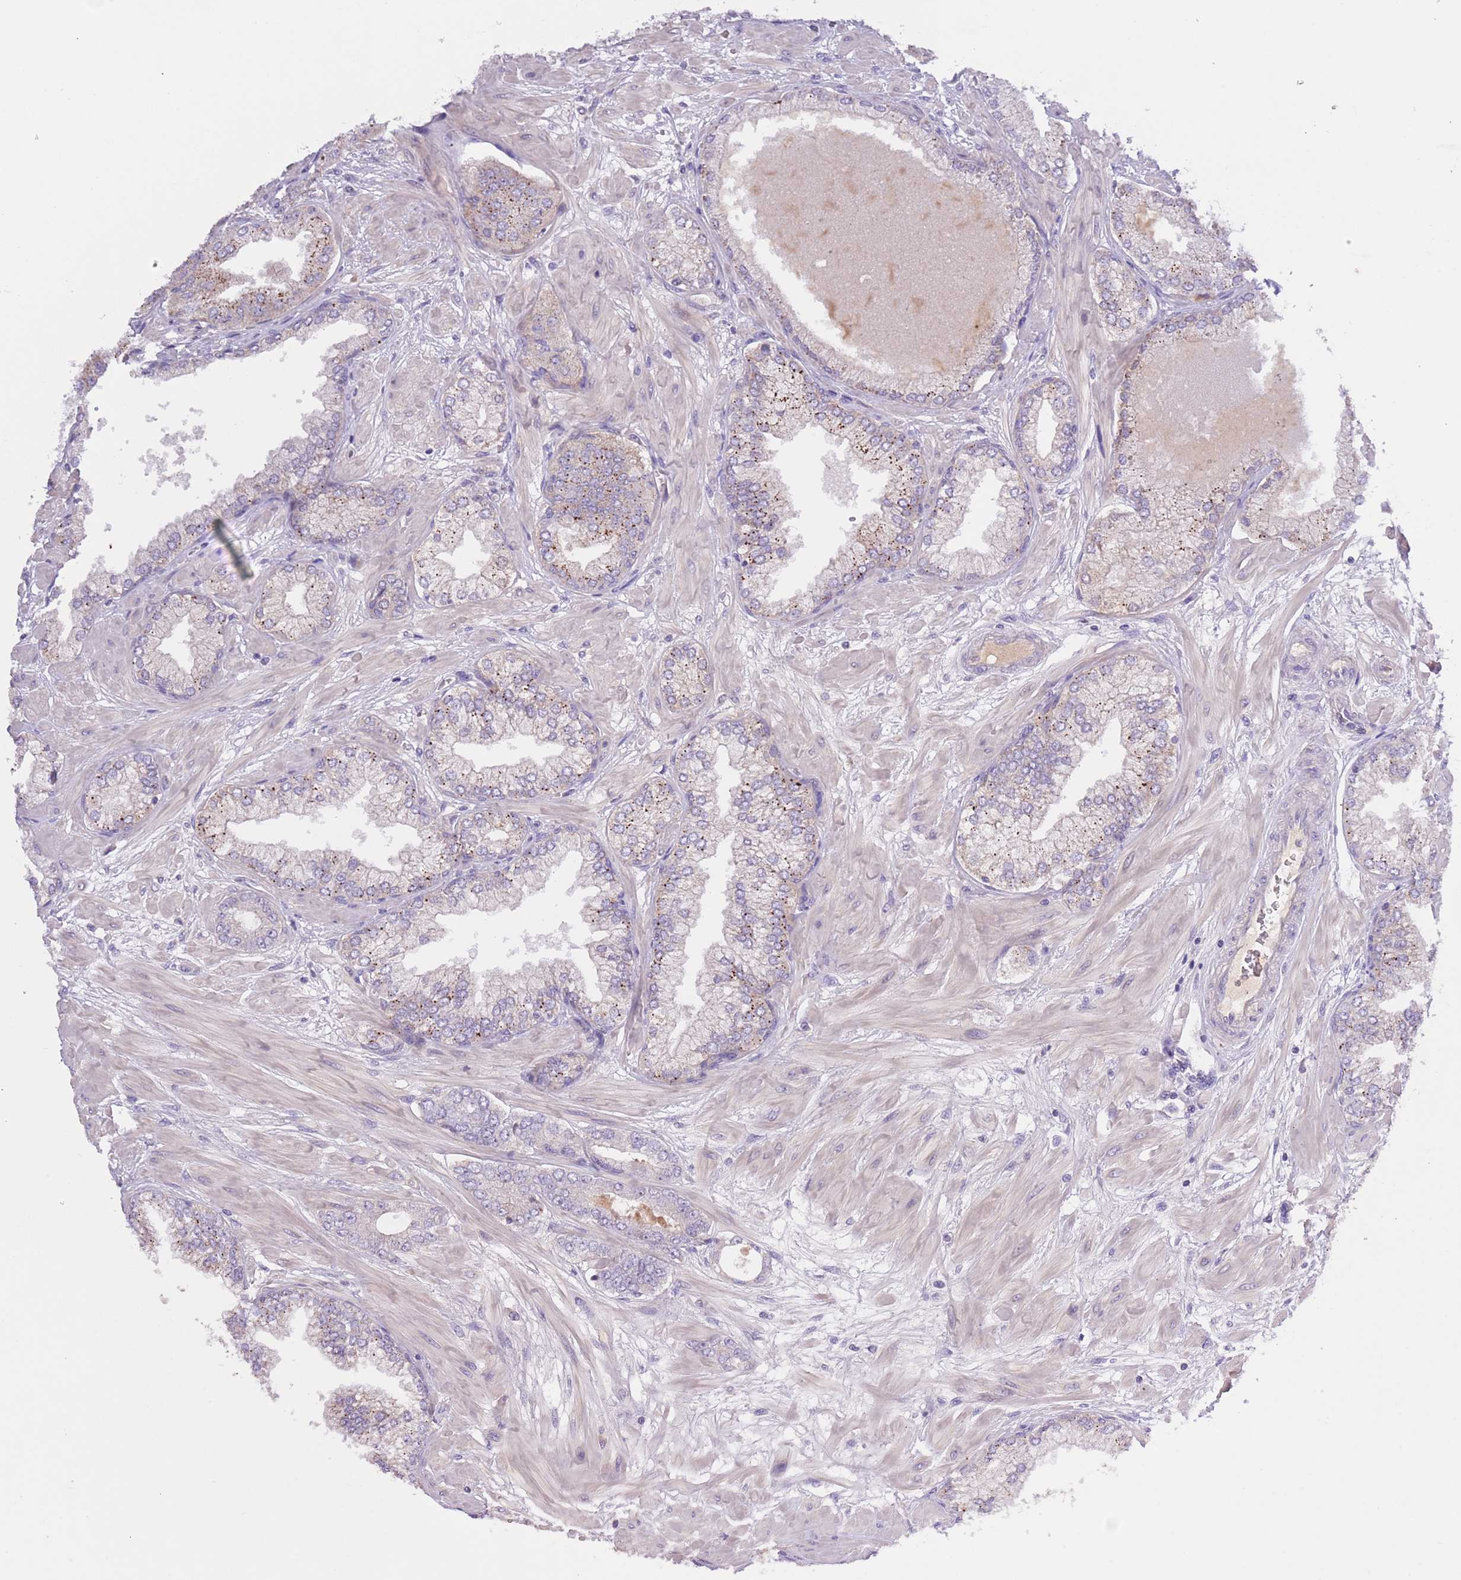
{"staining": {"intensity": "negative", "quantity": "none", "location": "none"}, "tissue": "prostate cancer", "cell_type": "Tumor cells", "image_type": "cancer", "snomed": [{"axis": "morphology", "description": "Adenocarcinoma, Low grade"}, {"axis": "topography", "description": "Prostate"}], "caption": "An immunohistochemistry (IHC) photomicrograph of prostate adenocarcinoma (low-grade) is shown. There is no staining in tumor cells of prostate adenocarcinoma (low-grade). (IHC, brightfield microscopy, high magnification).", "gene": "SHROOM3", "patient": {"sex": "male", "age": 55}}